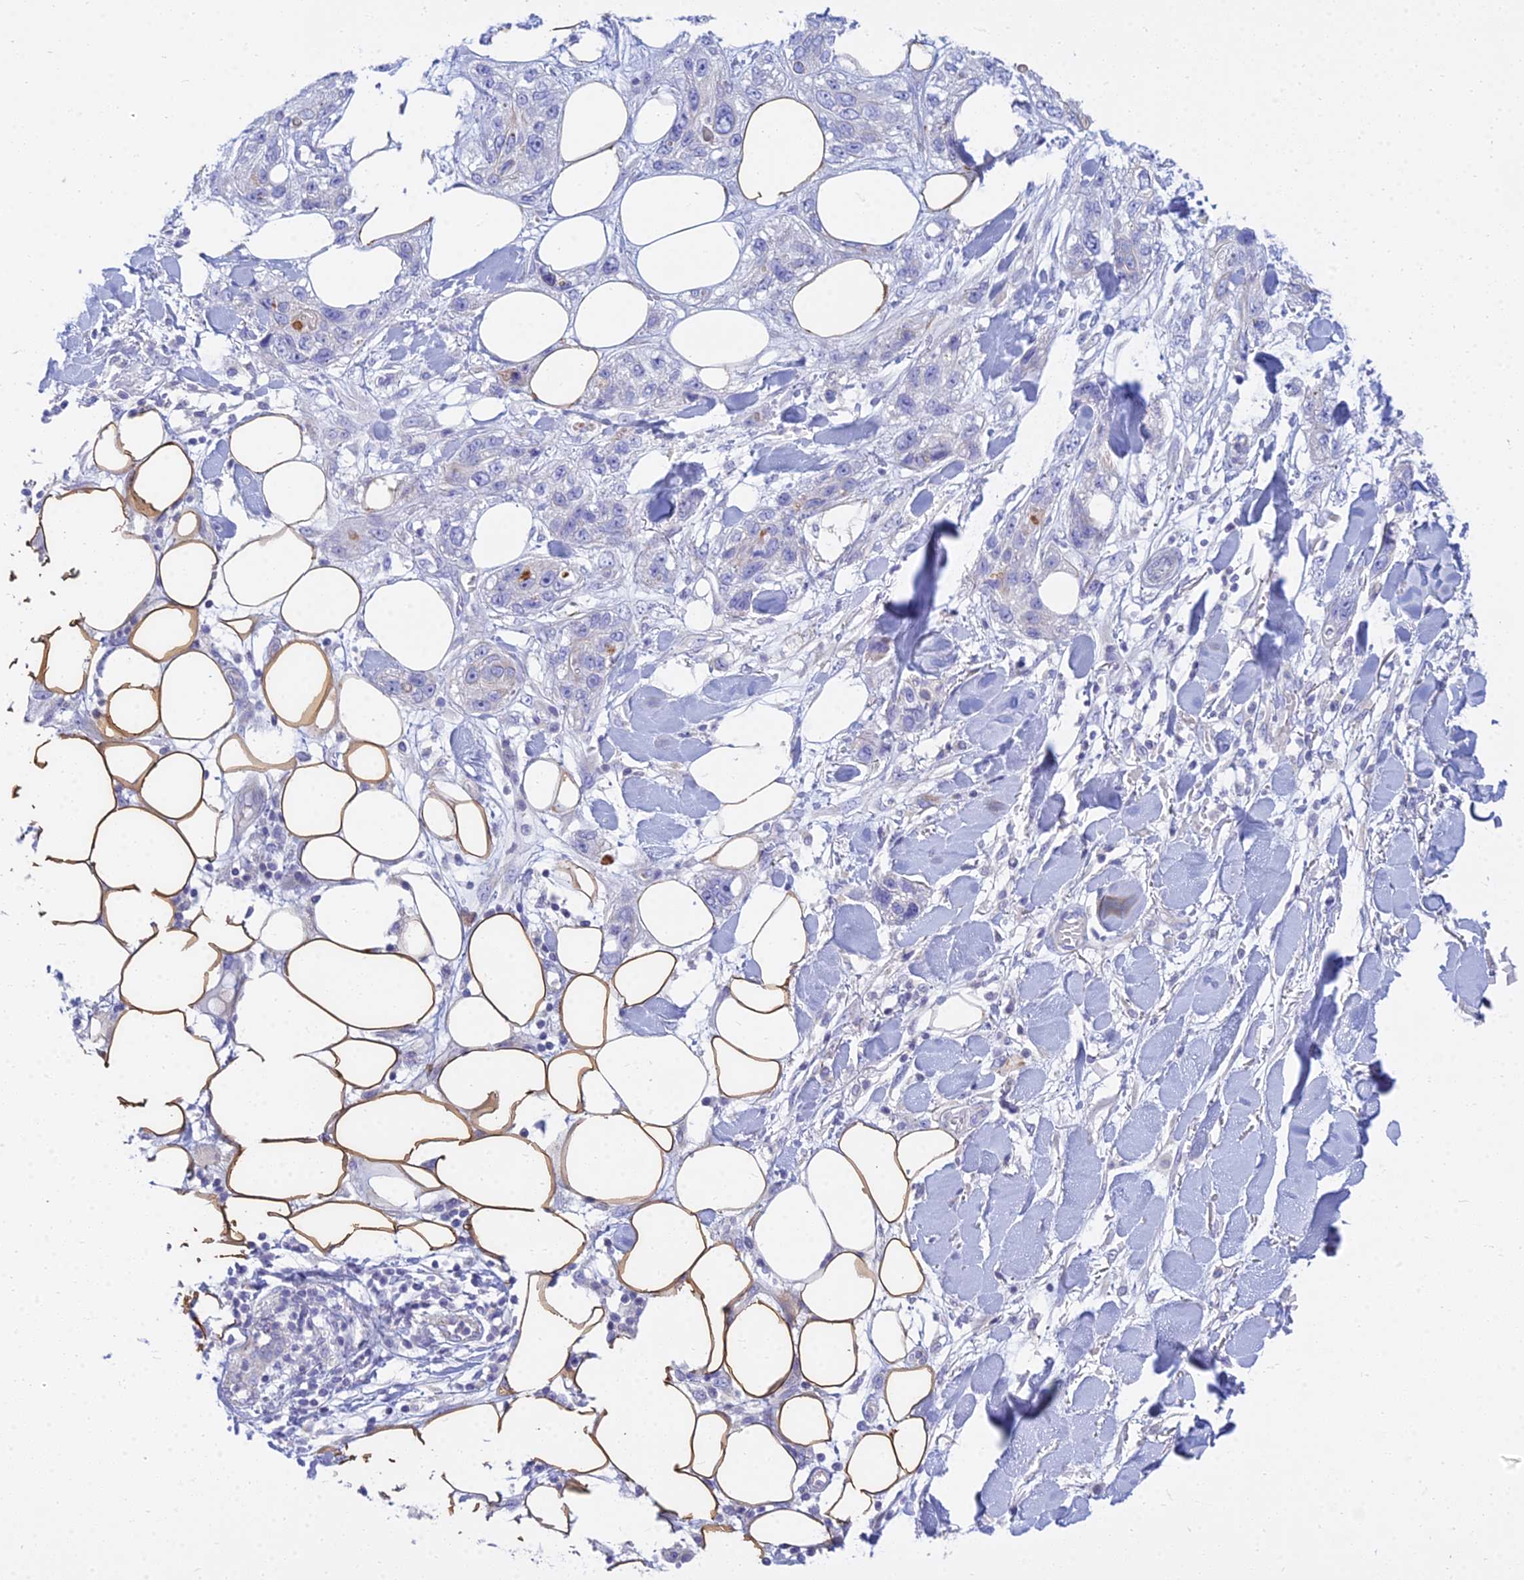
{"staining": {"intensity": "negative", "quantity": "none", "location": "none"}, "tissue": "skin cancer", "cell_type": "Tumor cells", "image_type": "cancer", "snomed": [{"axis": "morphology", "description": "Normal tissue, NOS"}, {"axis": "morphology", "description": "Squamous cell carcinoma, NOS"}, {"axis": "topography", "description": "Skin"}], "caption": "Tumor cells show no significant protein positivity in squamous cell carcinoma (skin).", "gene": "SMIM24", "patient": {"sex": "male", "age": 72}}